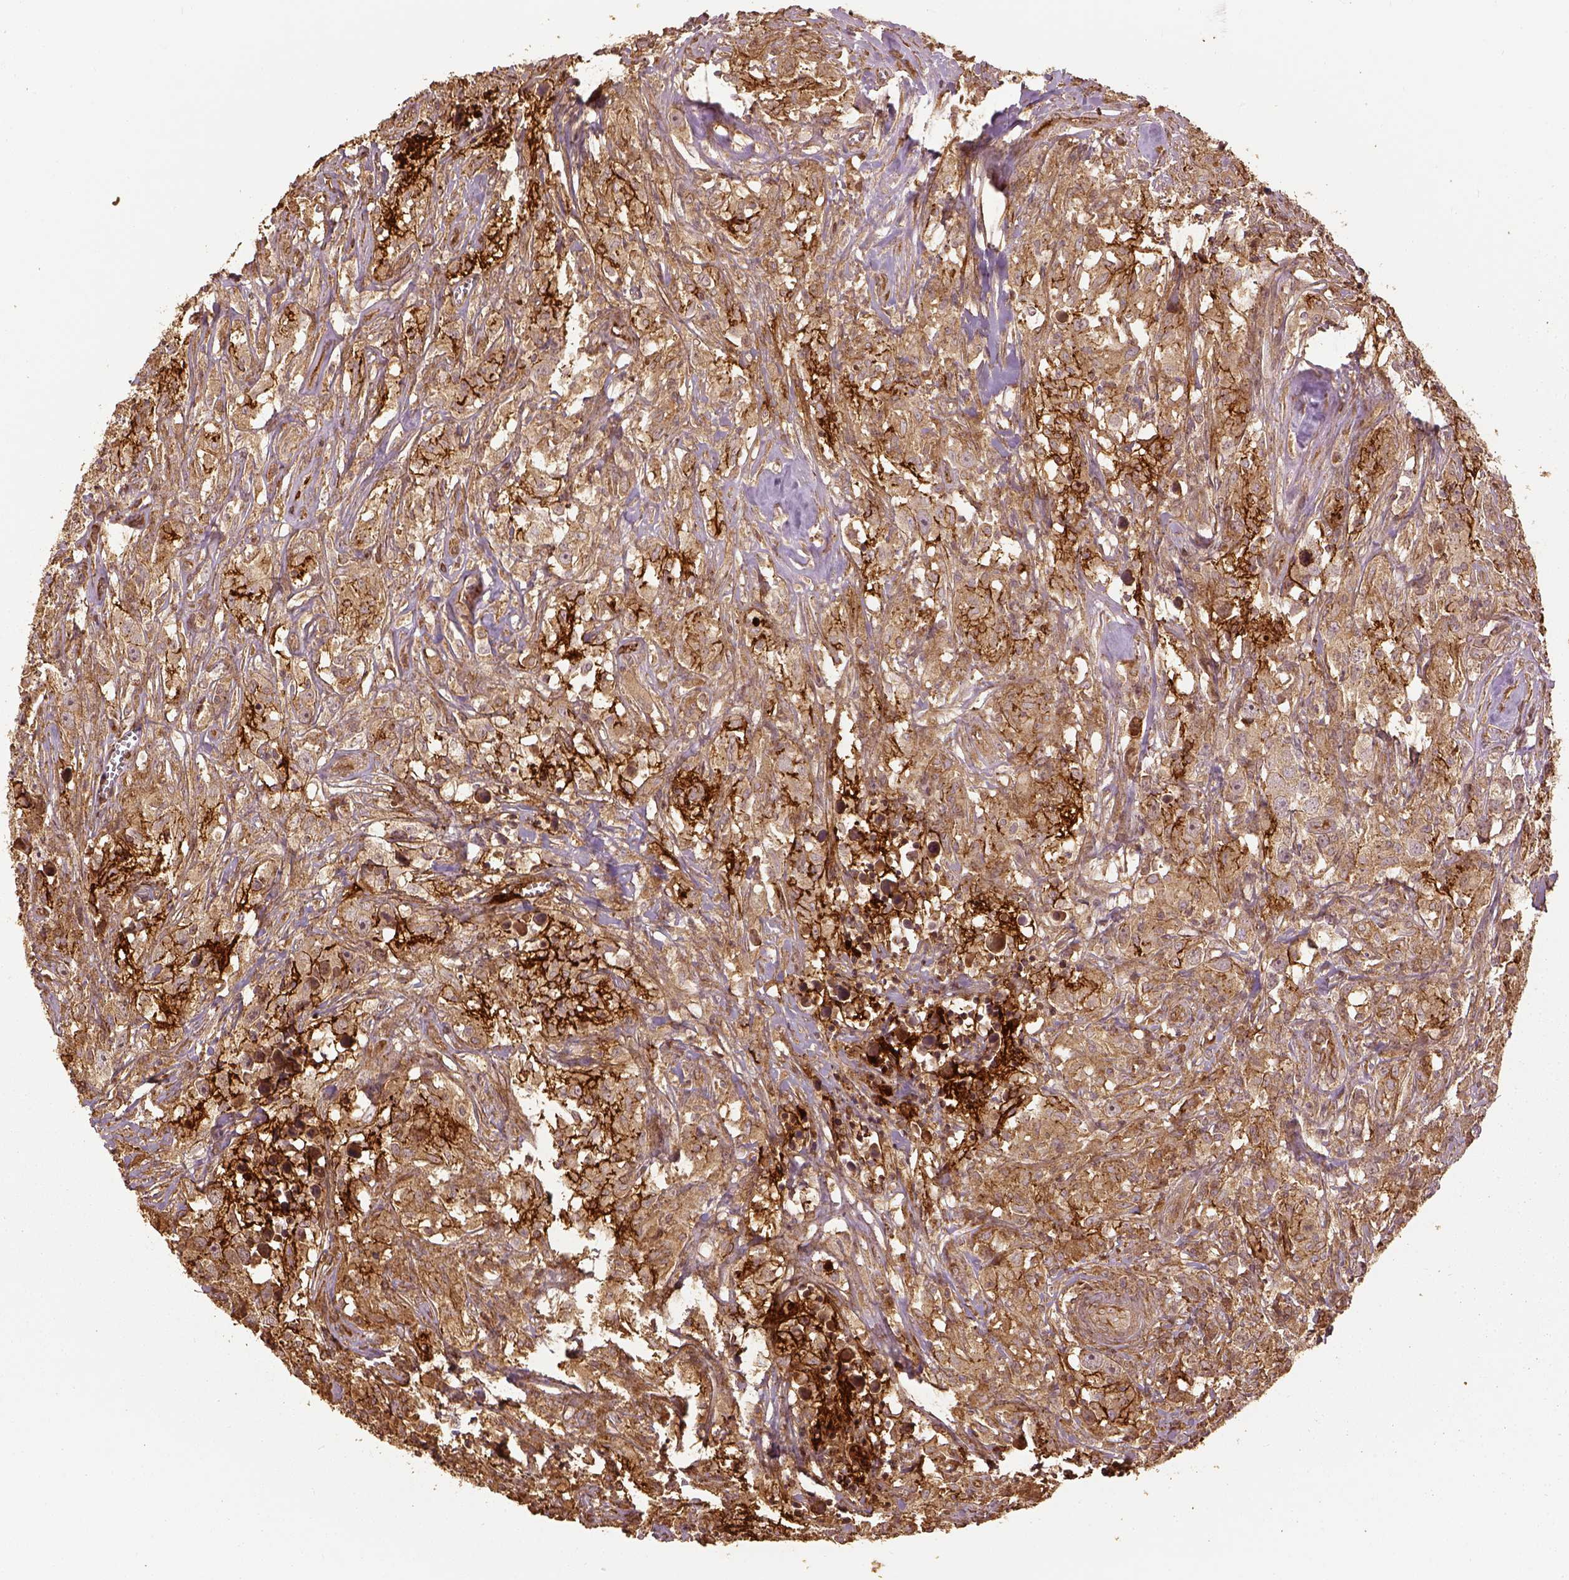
{"staining": {"intensity": "weak", "quantity": ">75%", "location": "cytoplasmic/membranous"}, "tissue": "testis cancer", "cell_type": "Tumor cells", "image_type": "cancer", "snomed": [{"axis": "morphology", "description": "Seminoma, NOS"}, {"axis": "topography", "description": "Testis"}], "caption": "The micrograph exhibits immunohistochemical staining of seminoma (testis). There is weak cytoplasmic/membranous staining is appreciated in approximately >75% of tumor cells.", "gene": "VEGFA", "patient": {"sex": "male", "age": 49}}